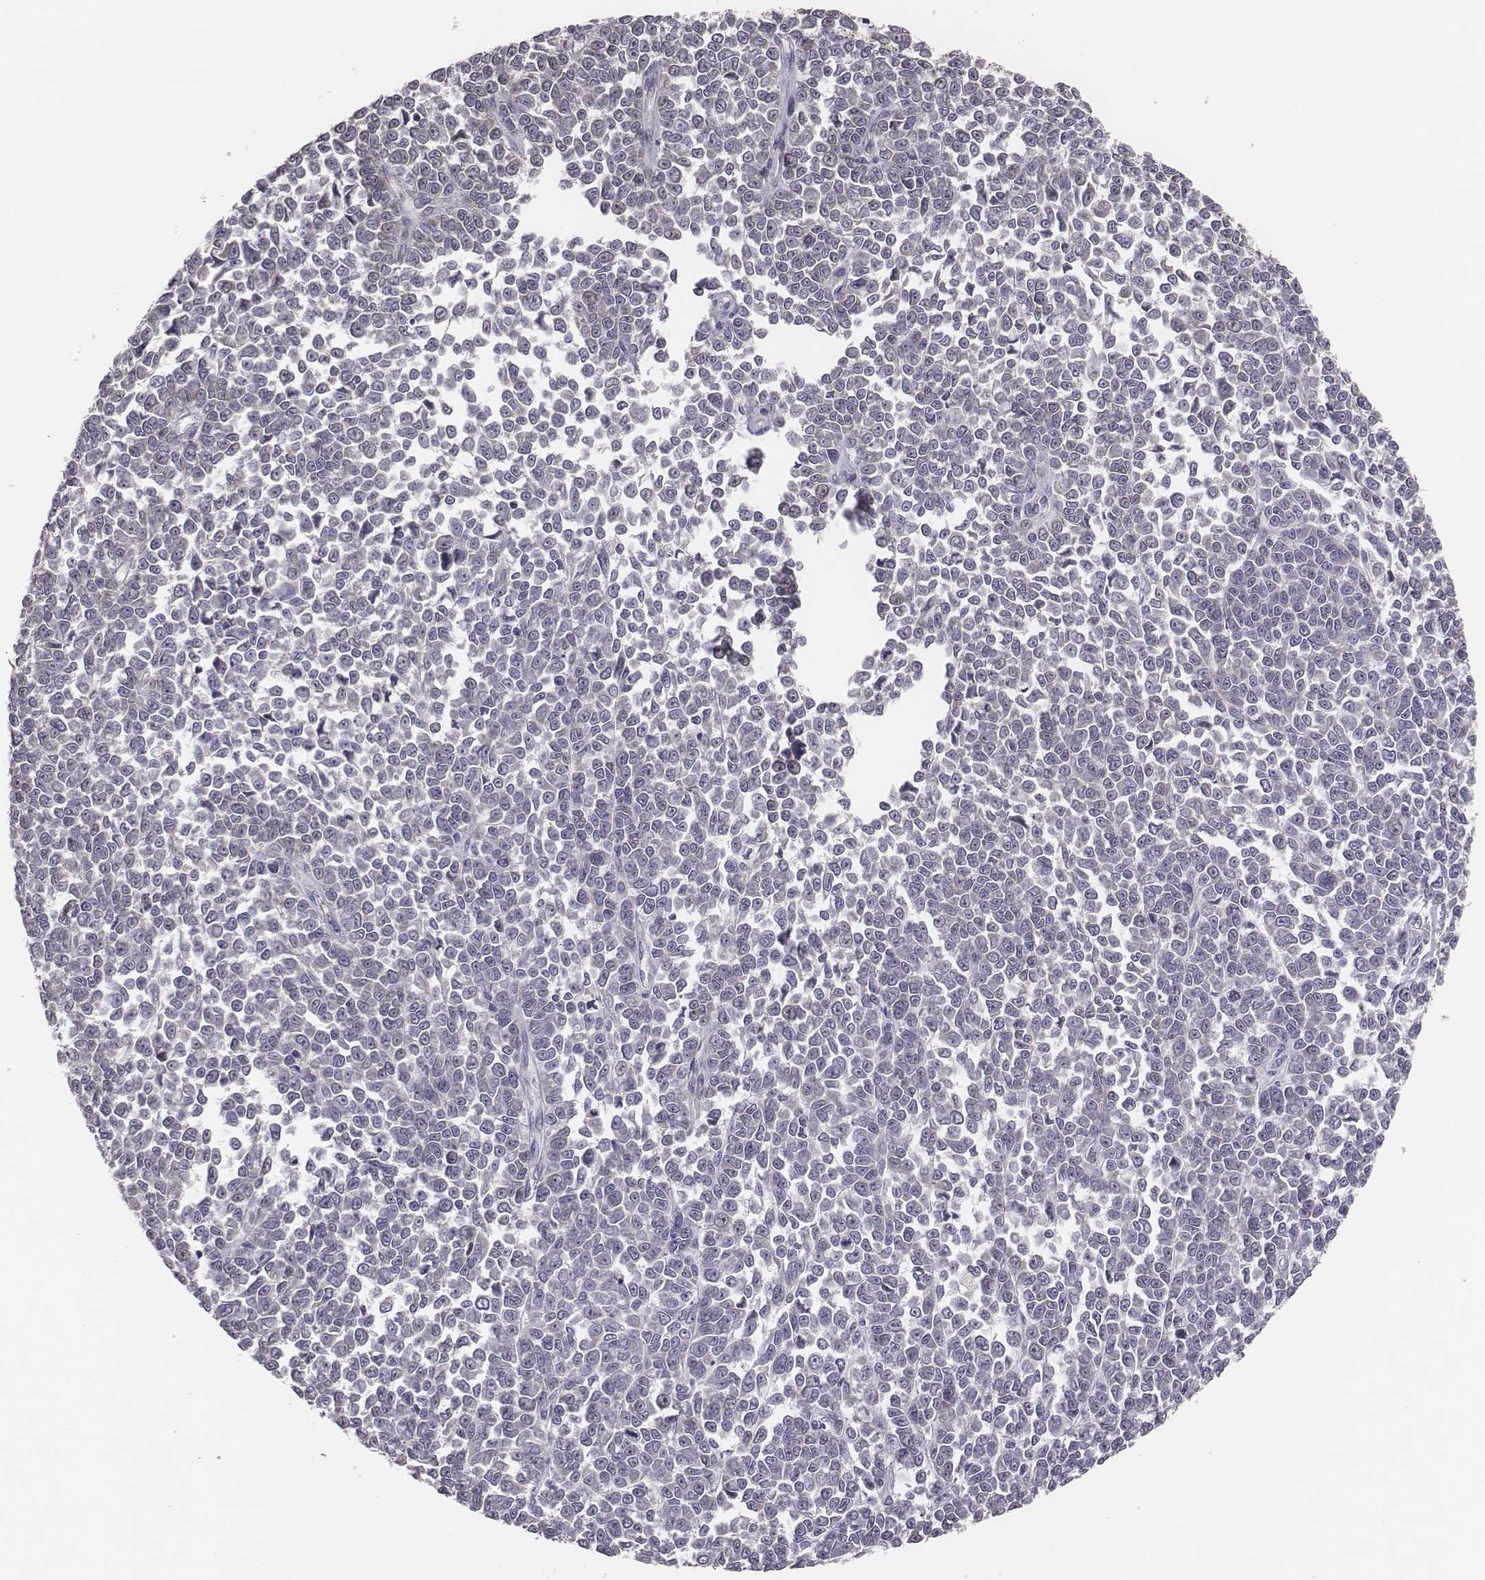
{"staining": {"intensity": "weak", "quantity": "25%-75%", "location": "cytoplasmic/membranous"}, "tissue": "melanoma", "cell_type": "Tumor cells", "image_type": "cancer", "snomed": [{"axis": "morphology", "description": "Malignant melanoma, NOS"}, {"axis": "topography", "description": "Skin"}], "caption": "Protein expression analysis of malignant melanoma shows weak cytoplasmic/membranous staining in about 25%-75% of tumor cells.", "gene": "HAVCR1", "patient": {"sex": "female", "age": 95}}